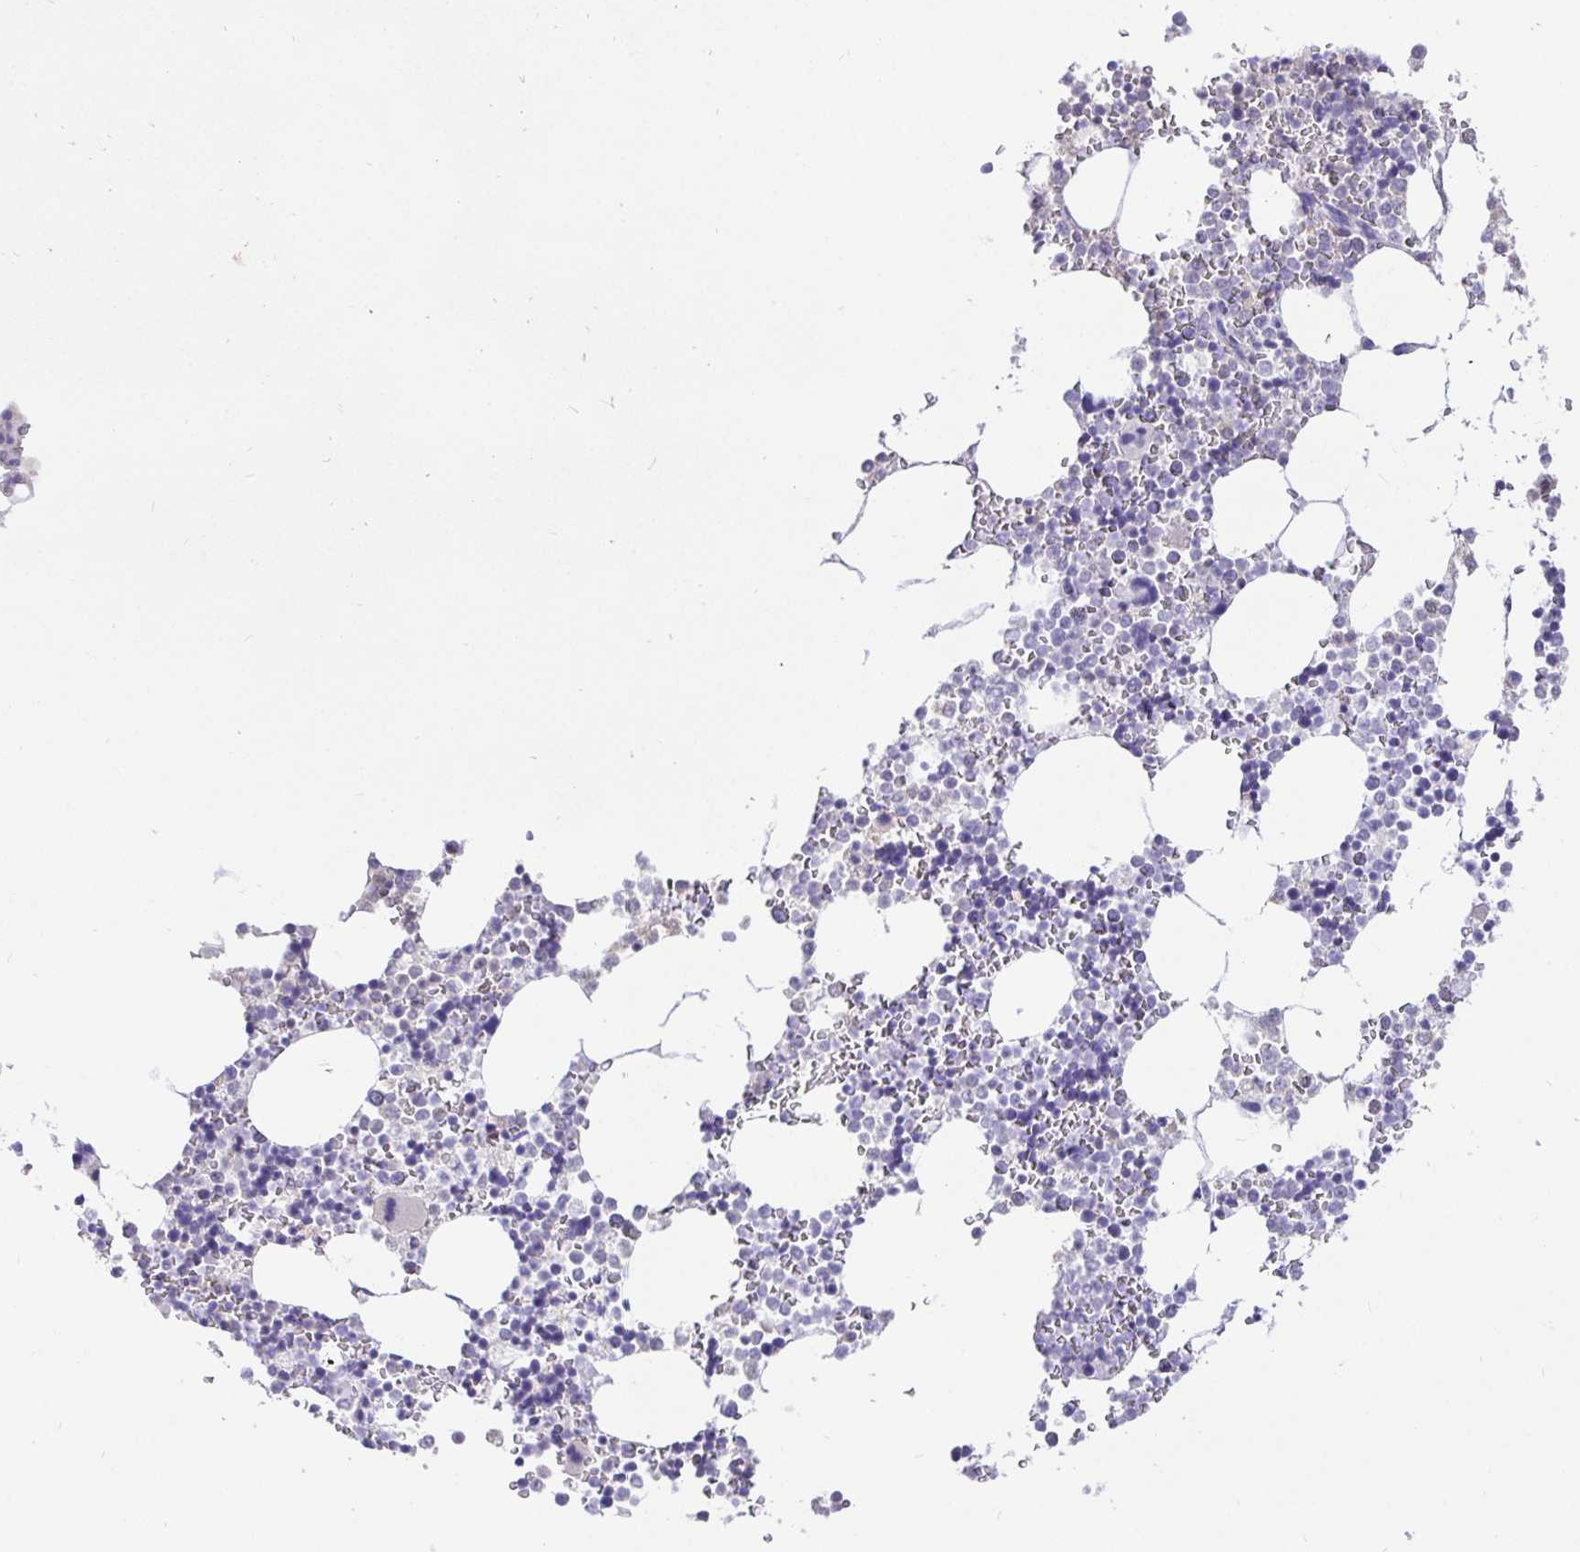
{"staining": {"intensity": "negative", "quantity": "none", "location": "none"}, "tissue": "bone marrow", "cell_type": "Hematopoietic cells", "image_type": "normal", "snomed": [{"axis": "morphology", "description": "Normal tissue, NOS"}, {"axis": "topography", "description": "Bone marrow"}], "caption": "The image displays no staining of hematopoietic cells in normal bone marrow. The staining was performed using DAB (3,3'-diaminobenzidine) to visualize the protein expression in brown, while the nuclei were stained in blue with hematoxylin (Magnification: 20x).", "gene": "EZHIP", "patient": {"sex": "female", "age": 42}}